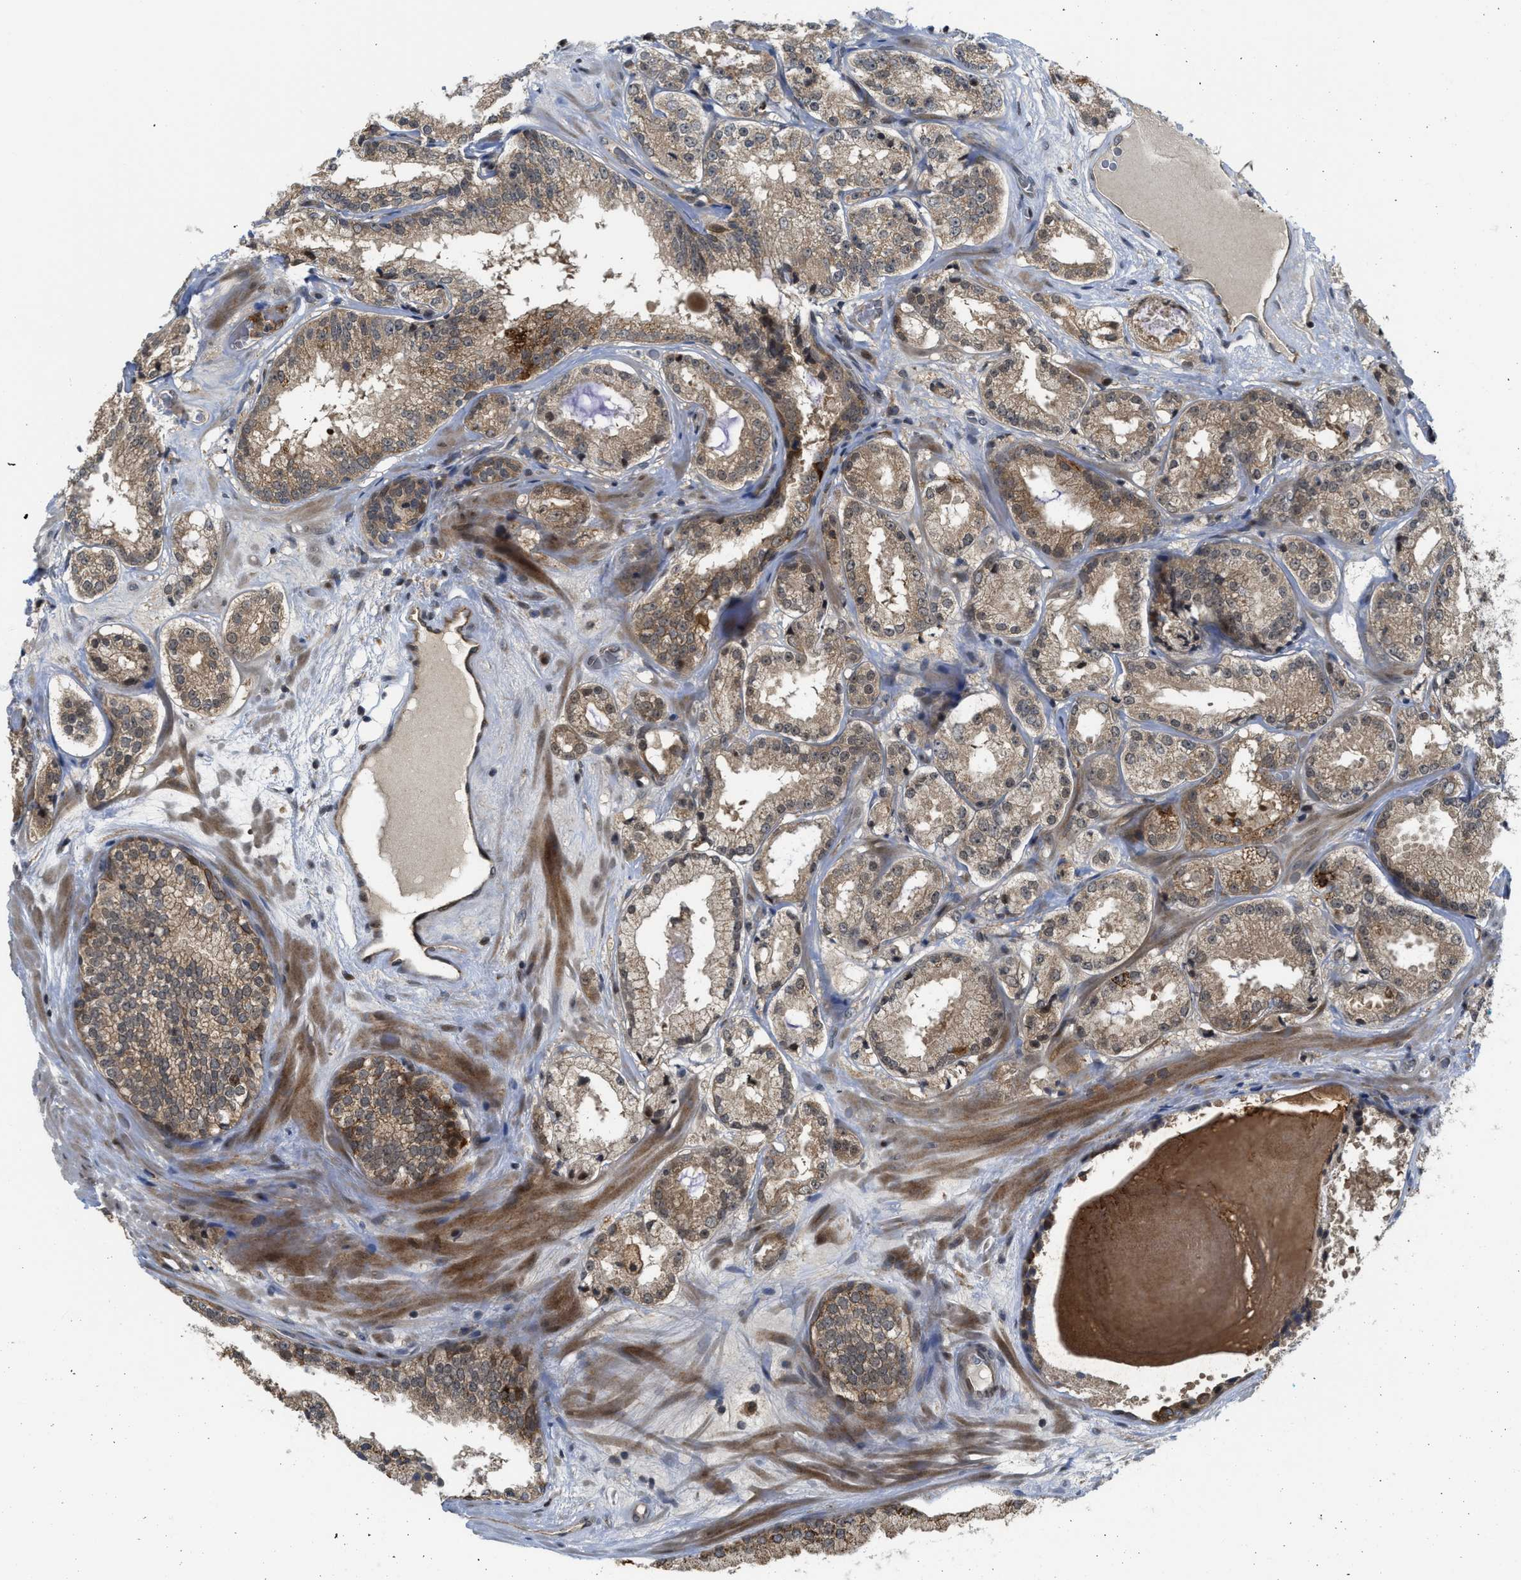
{"staining": {"intensity": "moderate", "quantity": ">75%", "location": "cytoplasmic/membranous"}, "tissue": "prostate cancer", "cell_type": "Tumor cells", "image_type": "cancer", "snomed": [{"axis": "morphology", "description": "Adenocarcinoma, High grade"}, {"axis": "topography", "description": "Prostate"}], "caption": "The immunohistochemical stain highlights moderate cytoplasmic/membranous positivity in tumor cells of prostate cancer (high-grade adenocarcinoma) tissue. (Brightfield microscopy of DAB IHC at high magnification).", "gene": "DNAJC28", "patient": {"sex": "male", "age": 65}}